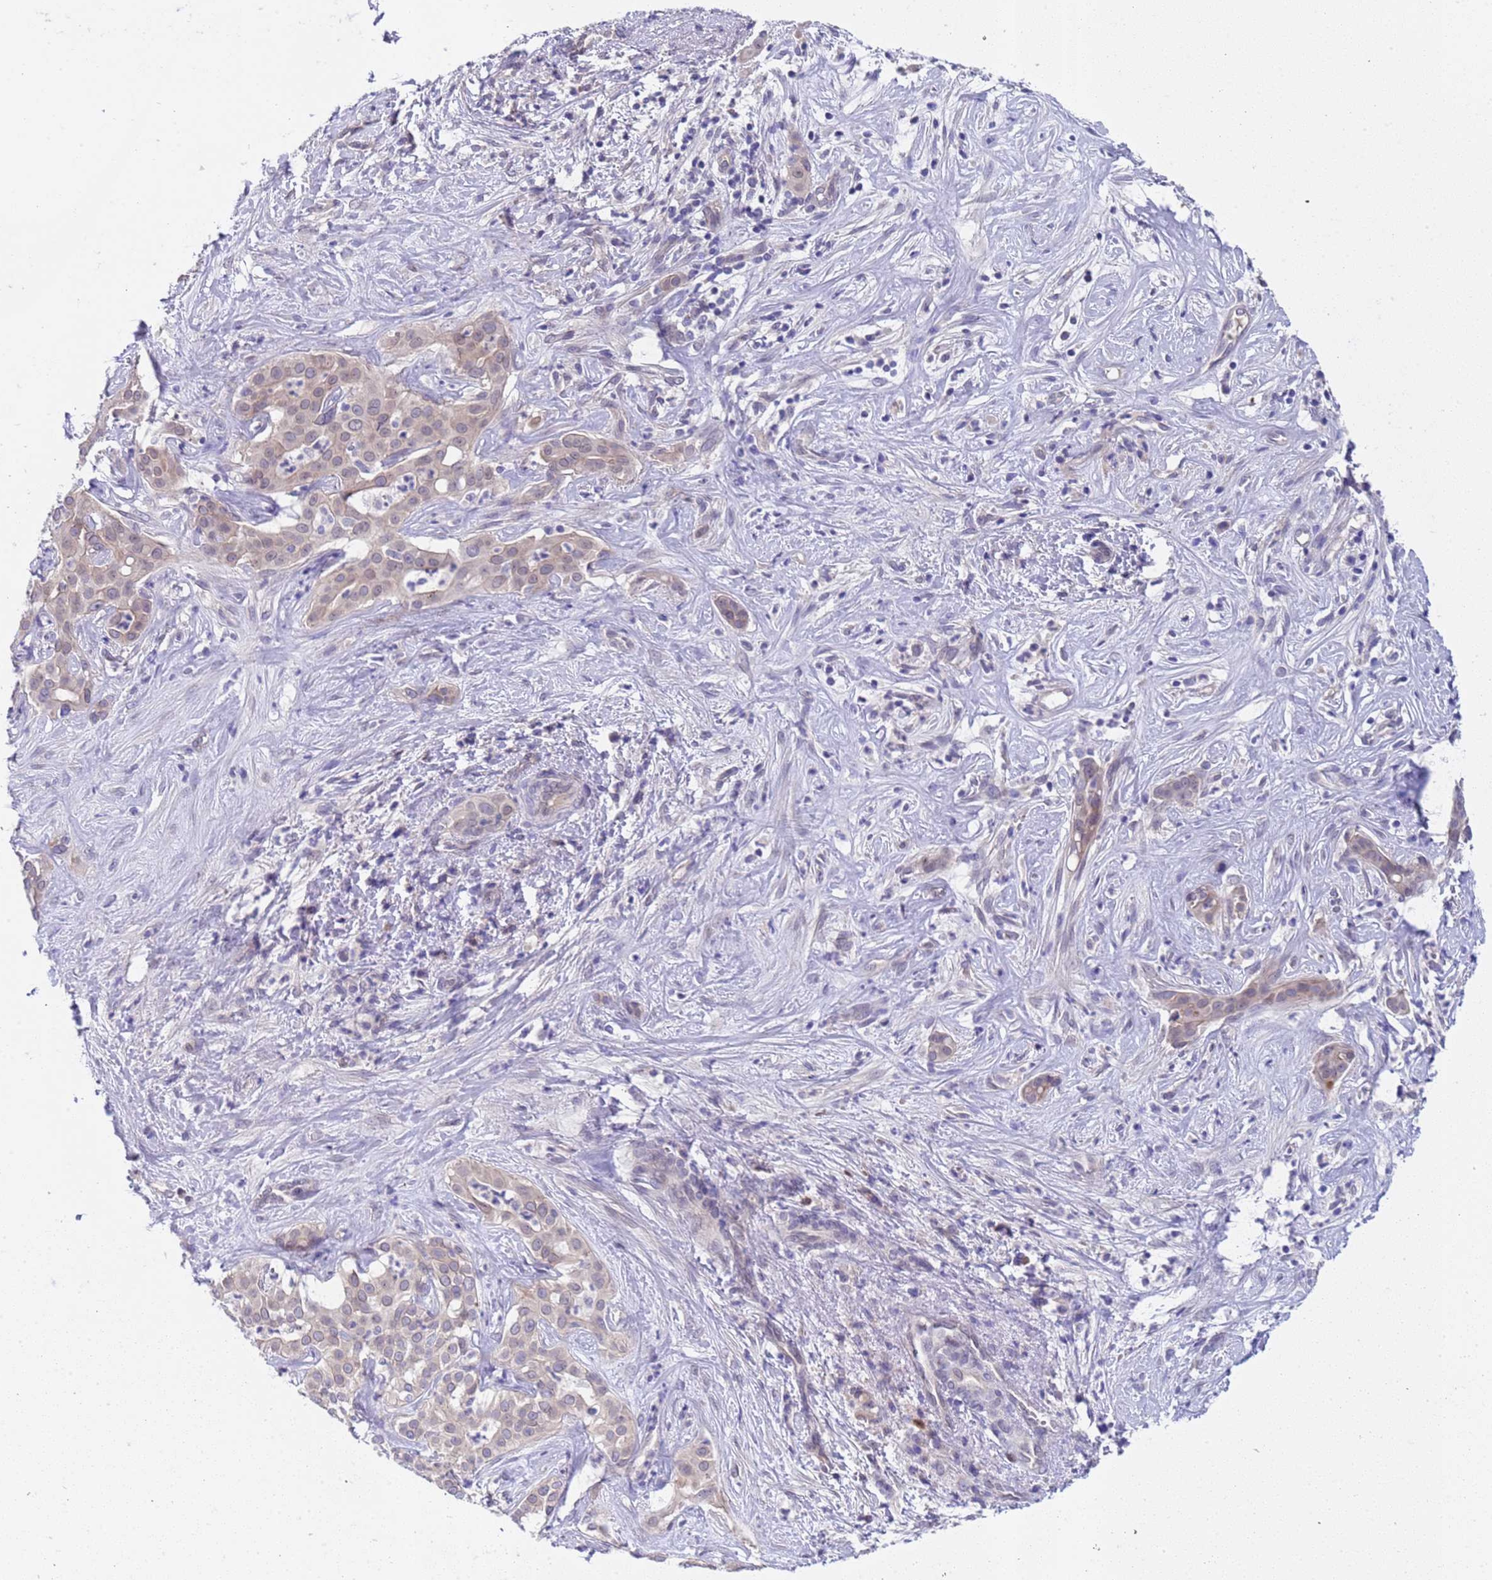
{"staining": {"intensity": "weak", "quantity": "<25%", "location": "cytoplasmic/membranous"}, "tissue": "liver cancer", "cell_type": "Tumor cells", "image_type": "cancer", "snomed": [{"axis": "morphology", "description": "Cholangiocarcinoma"}, {"axis": "topography", "description": "Liver"}], "caption": "Liver cholangiocarcinoma was stained to show a protein in brown. There is no significant staining in tumor cells. Nuclei are stained in blue.", "gene": "TRMT10A", "patient": {"sex": "male", "age": 67}}